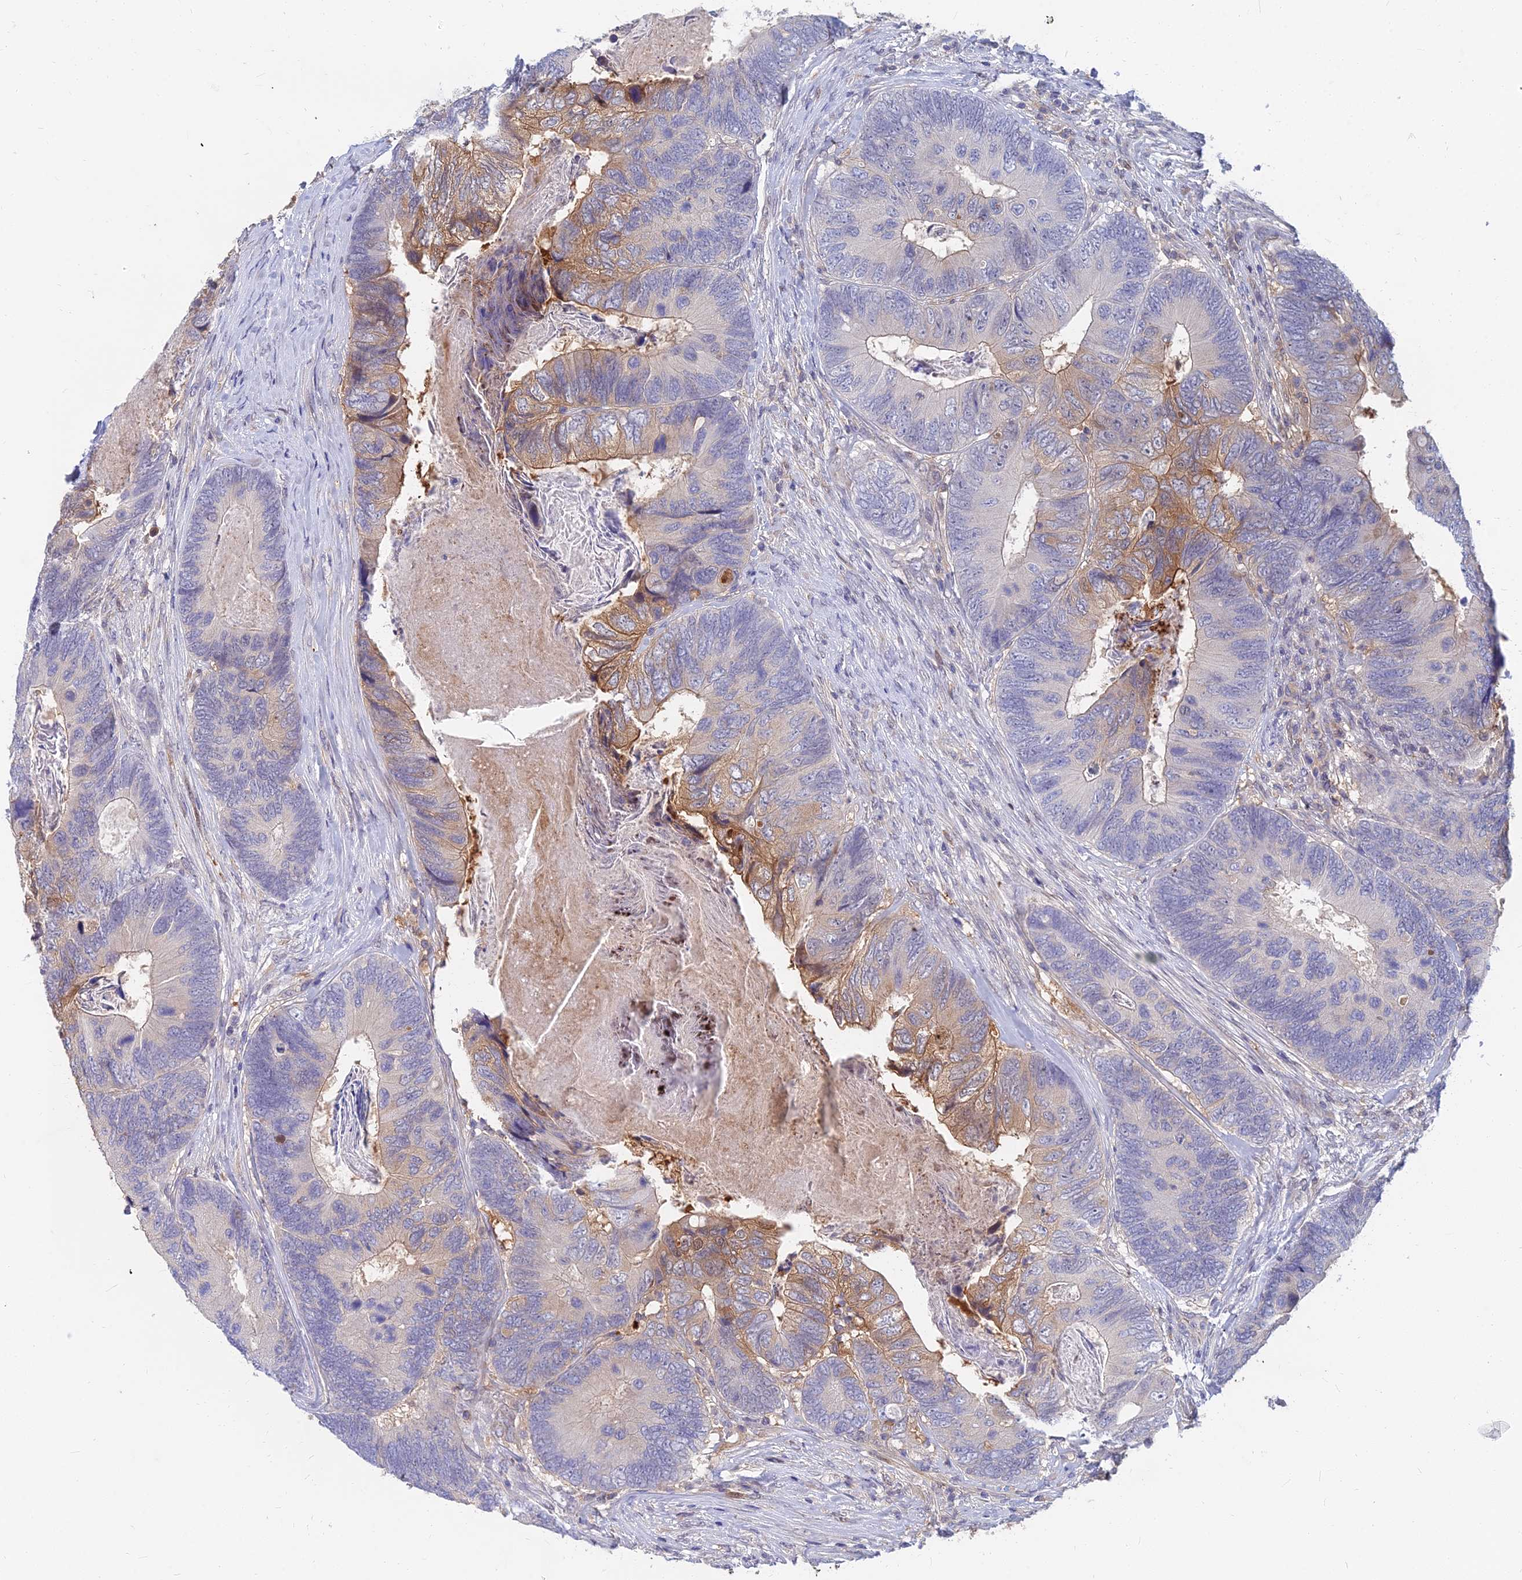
{"staining": {"intensity": "moderate", "quantity": "<25%", "location": "cytoplasmic/membranous"}, "tissue": "colorectal cancer", "cell_type": "Tumor cells", "image_type": "cancer", "snomed": [{"axis": "morphology", "description": "Adenocarcinoma, NOS"}, {"axis": "topography", "description": "Colon"}], "caption": "This histopathology image displays immunohistochemistry staining of human colorectal adenocarcinoma, with low moderate cytoplasmic/membranous expression in about <25% of tumor cells.", "gene": "B3GALT4", "patient": {"sex": "female", "age": 67}}